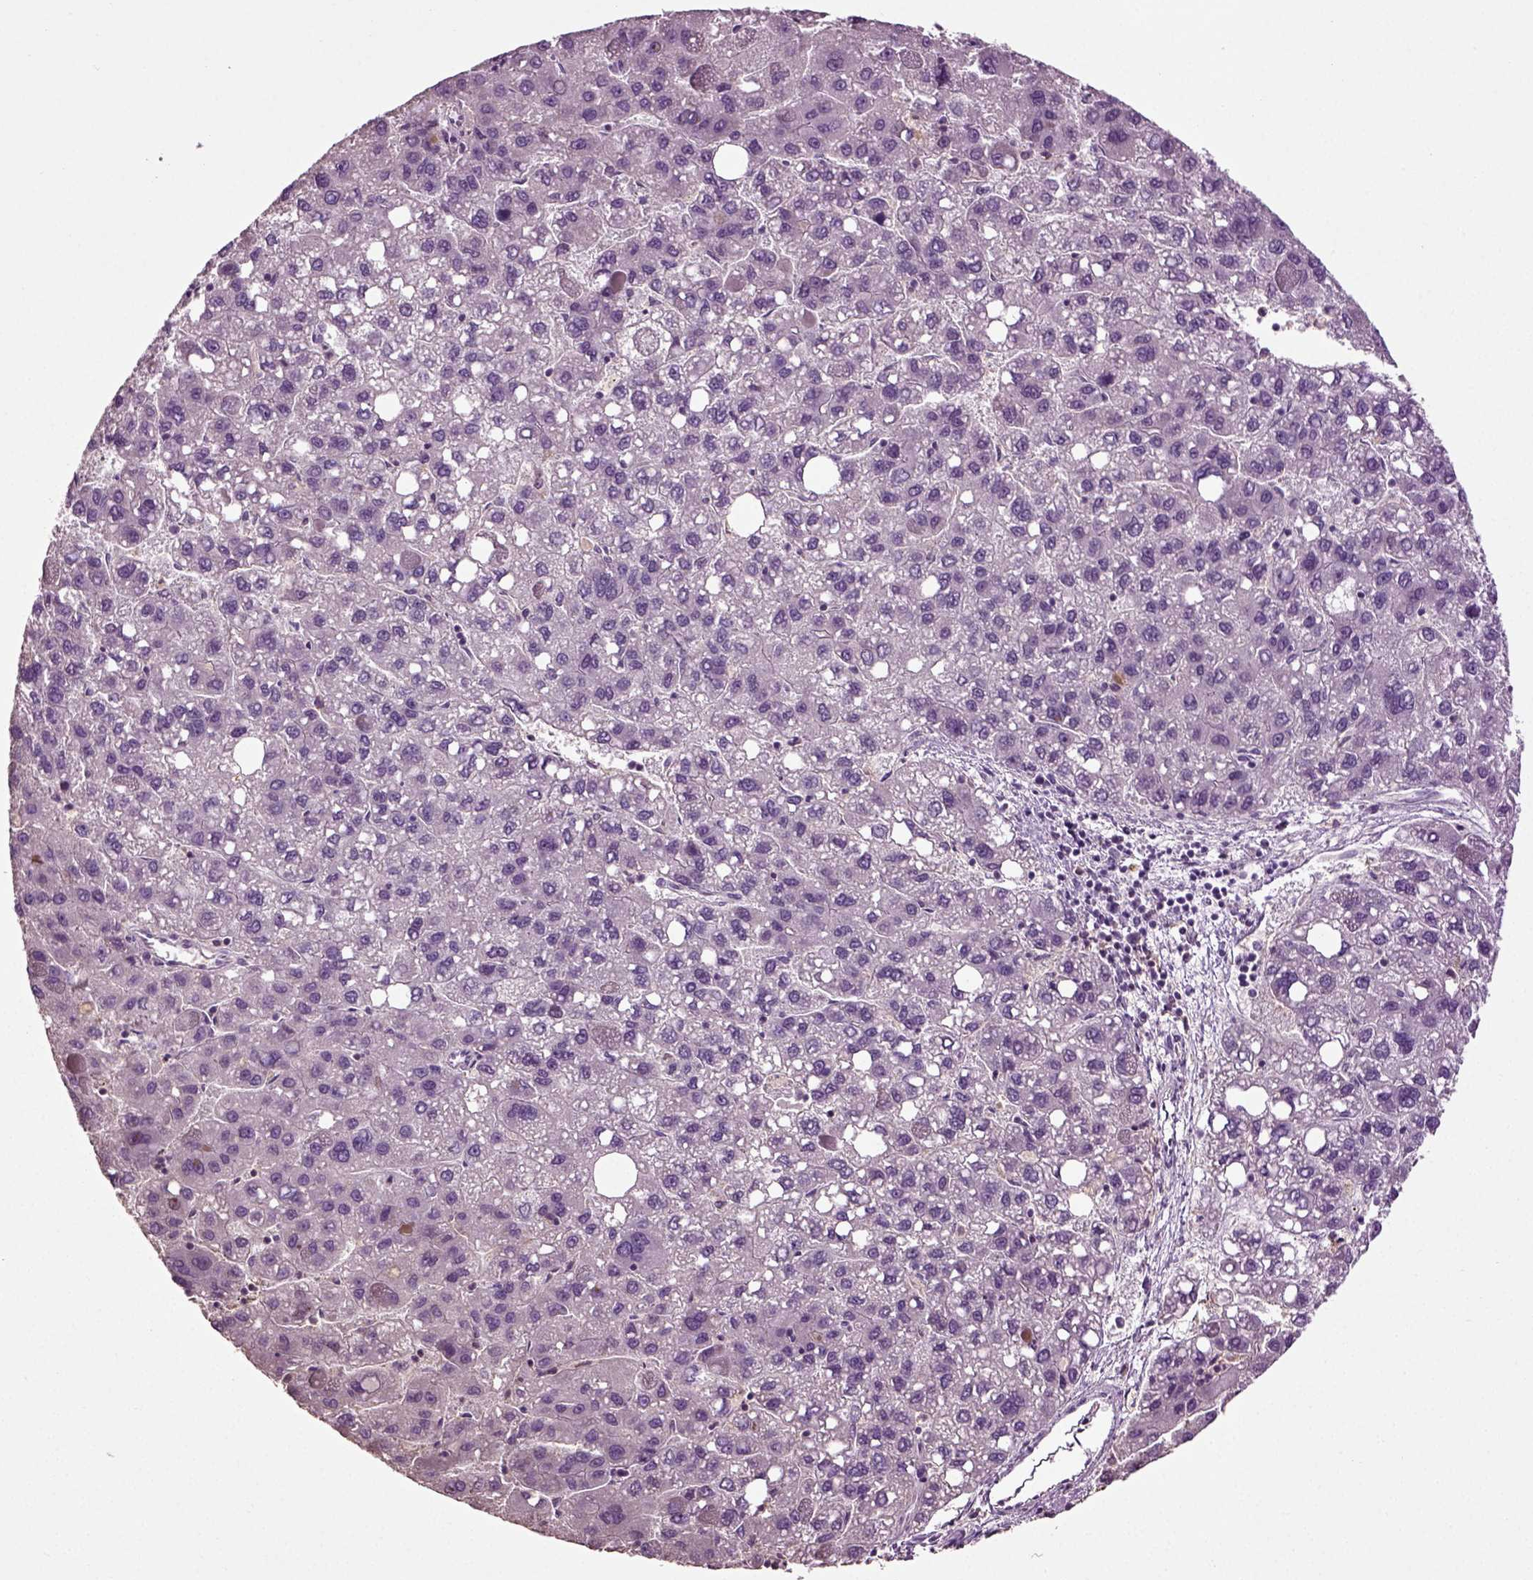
{"staining": {"intensity": "negative", "quantity": "none", "location": "none"}, "tissue": "liver cancer", "cell_type": "Tumor cells", "image_type": "cancer", "snomed": [{"axis": "morphology", "description": "Carcinoma, Hepatocellular, NOS"}, {"axis": "topography", "description": "Liver"}], "caption": "Immunohistochemistry photomicrograph of neoplastic tissue: human liver cancer (hepatocellular carcinoma) stained with DAB displays no significant protein staining in tumor cells. The staining is performed using DAB brown chromogen with nuclei counter-stained in using hematoxylin.", "gene": "DEFB118", "patient": {"sex": "female", "age": 82}}